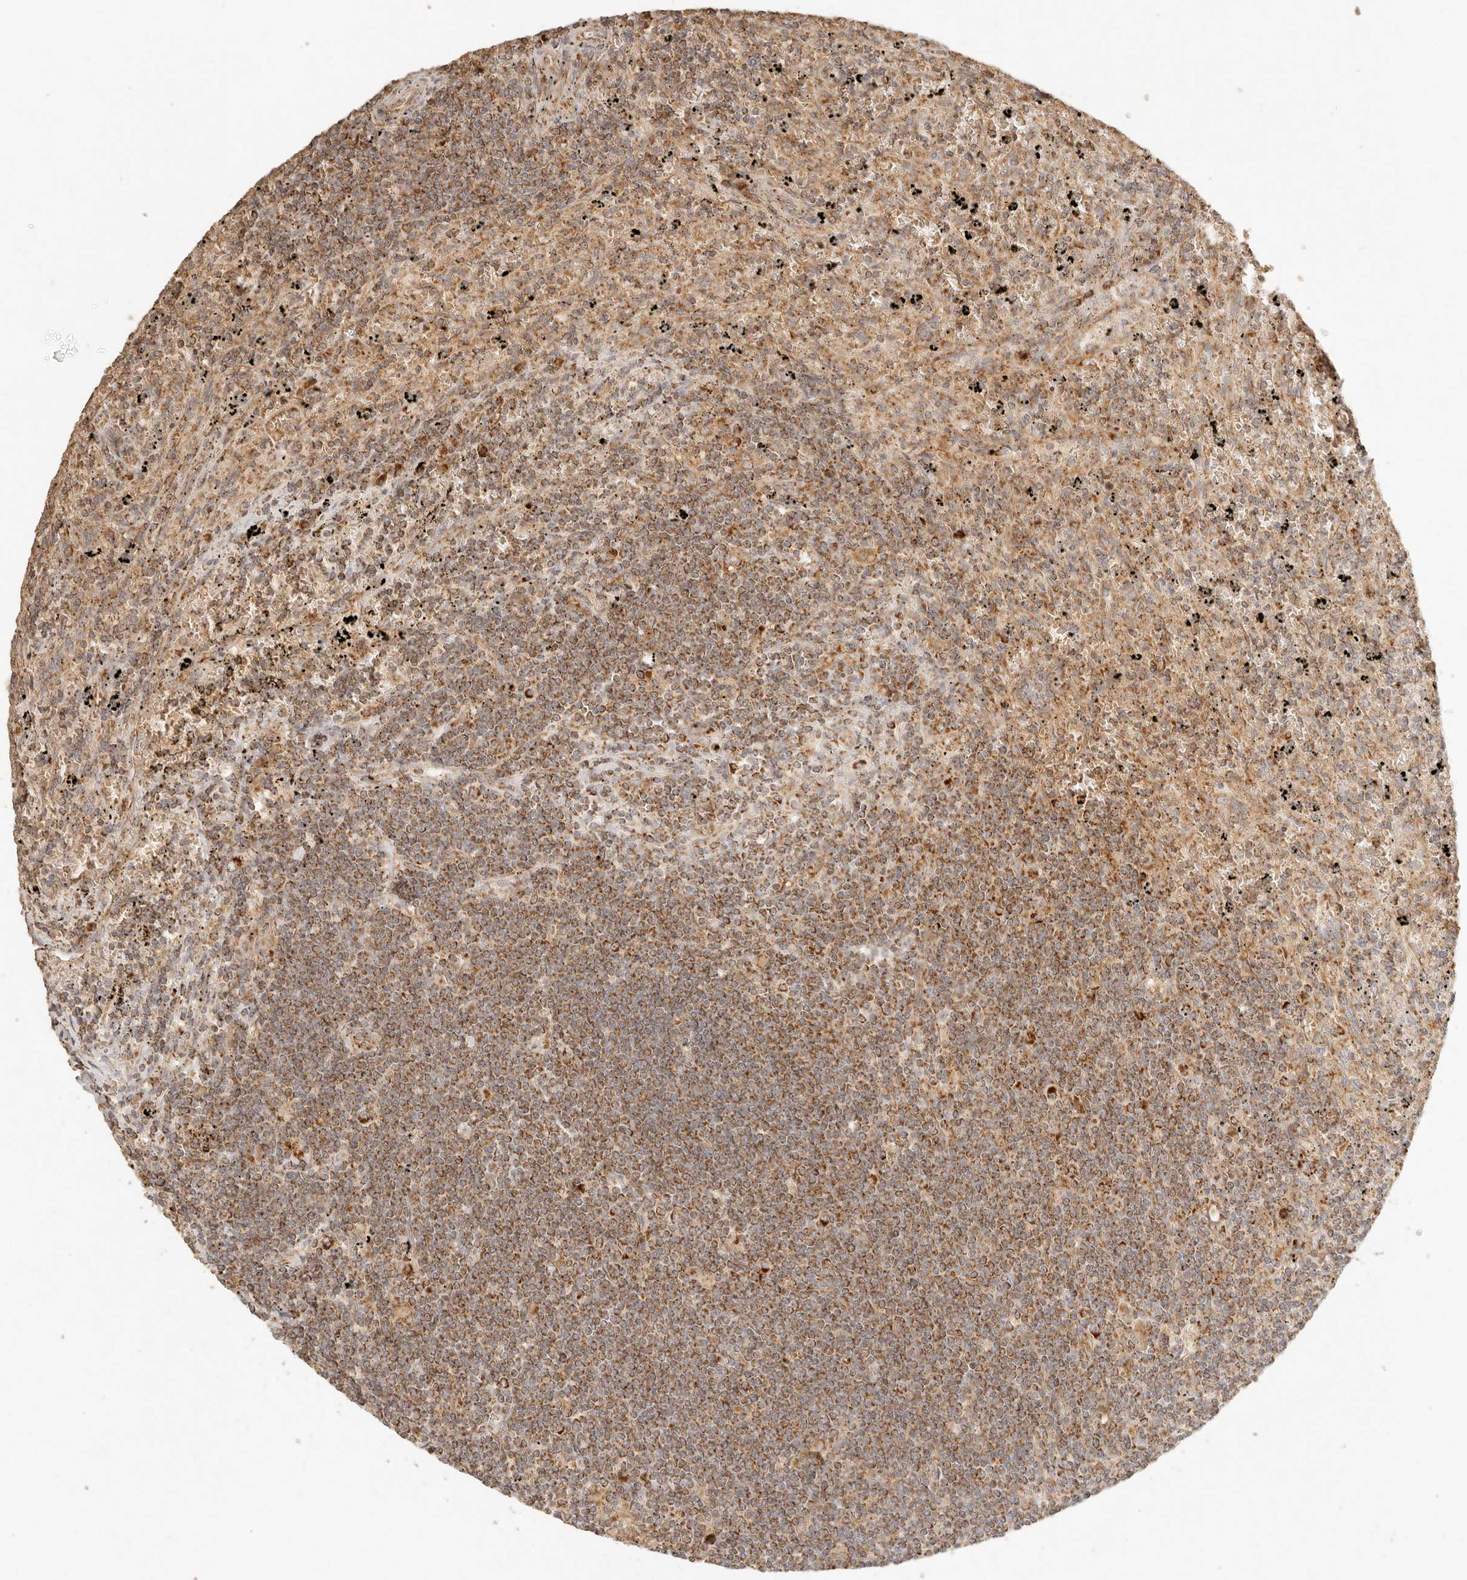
{"staining": {"intensity": "moderate", "quantity": ">75%", "location": "cytoplasmic/membranous"}, "tissue": "lymphoma", "cell_type": "Tumor cells", "image_type": "cancer", "snomed": [{"axis": "morphology", "description": "Malignant lymphoma, non-Hodgkin's type, Low grade"}, {"axis": "topography", "description": "Spleen"}], "caption": "Immunohistochemical staining of human low-grade malignant lymphoma, non-Hodgkin's type demonstrates medium levels of moderate cytoplasmic/membranous protein expression in approximately >75% of tumor cells. (IHC, brightfield microscopy, high magnification).", "gene": "MRPL55", "patient": {"sex": "male", "age": 76}}